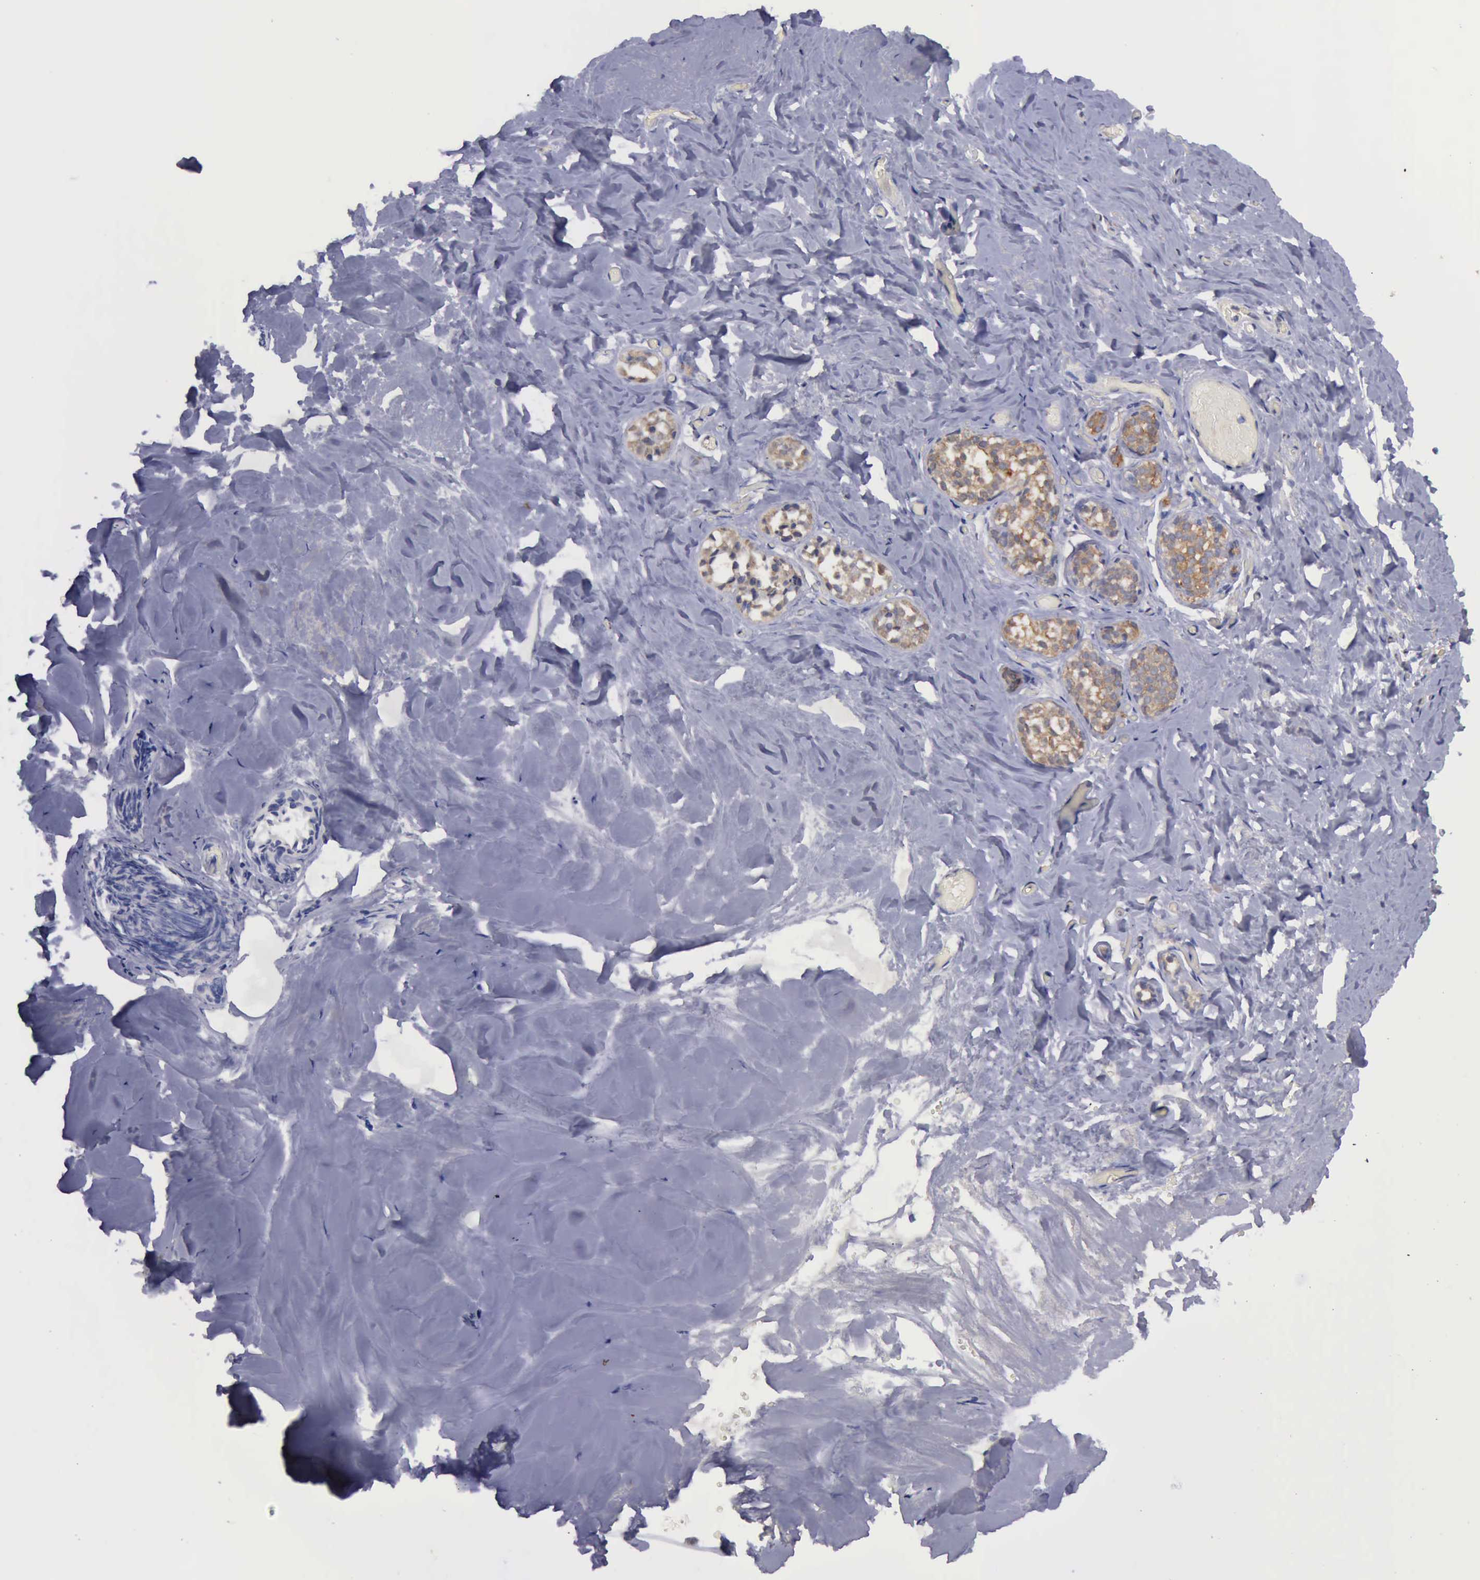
{"staining": {"intensity": "negative", "quantity": "none", "location": "none"}, "tissue": "breast", "cell_type": "Adipocytes", "image_type": "normal", "snomed": [{"axis": "morphology", "description": "Normal tissue, NOS"}, {"axis": "topography", "description": "Breast"}], "caption": "An IHC histopathology image of normal breast is shown. There is no staining in adipocytes of breast.", "gene": "PHKA1", "patient": {"sex": "female", "age": 75}}